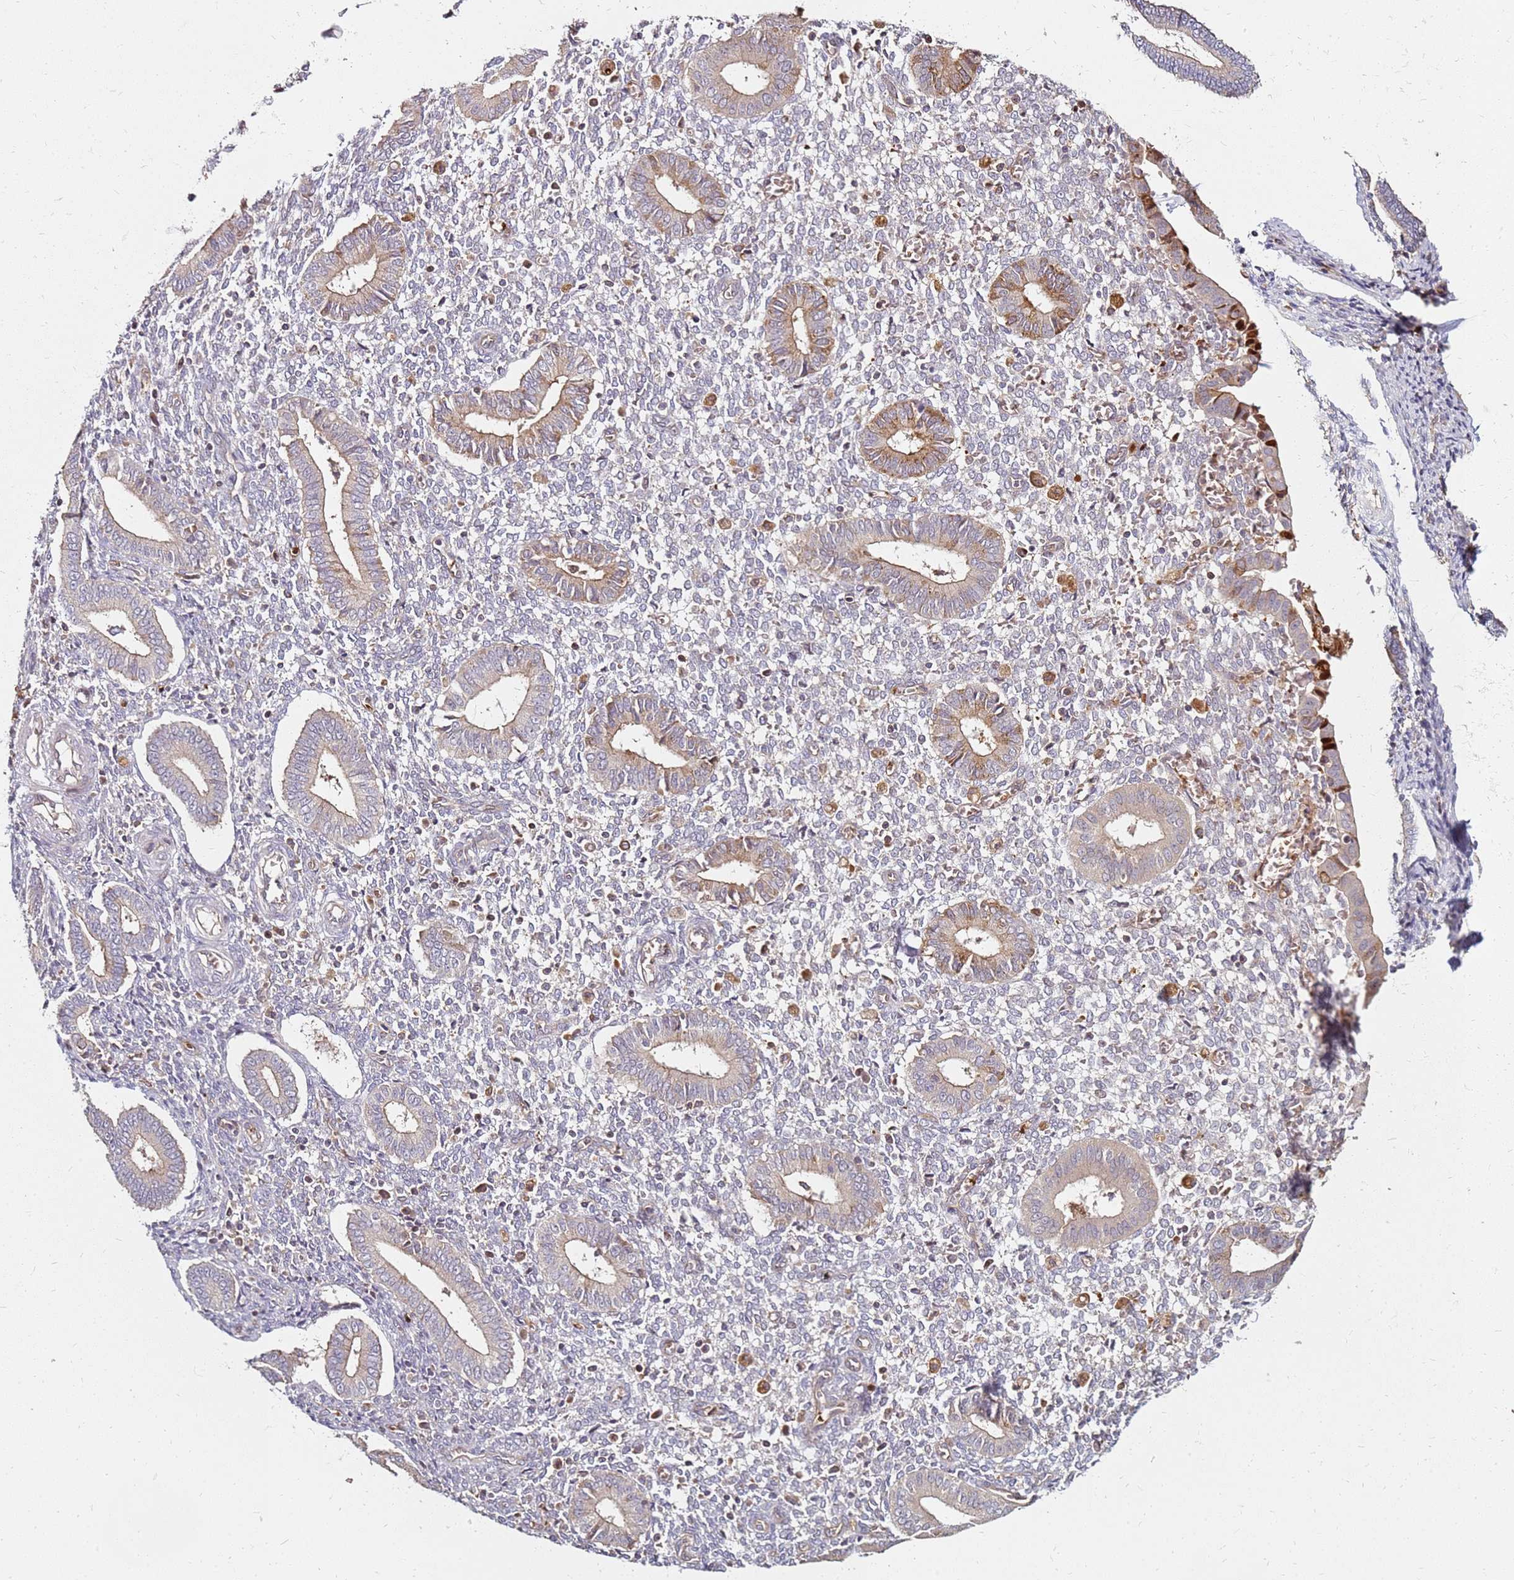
{"staining": {"intensity": "moderate", "quantity": "<25%", "location": "nuclear"}, "tissue": "endometrium", "cell_type": "Cells in endometrial stroma", "image_type": "normal", "snomed": [{"axis": "morphology", "description": "Normal tissue, NOS"}, {"axis": "topography", "description": "Endometrium"}], "caption": "High-magnification brightfield microscopy of normal endometrium stained with DAB (3,3'-diaminobenzidine) (brown) and counterstained with hematoxylin (blue). cells in endometrial stroma exhibit moderate nuclear staining is appreciated in approximately<25% of cells.", "gene": "RNF11", "patient": {"sex": "female", "age": 44}}